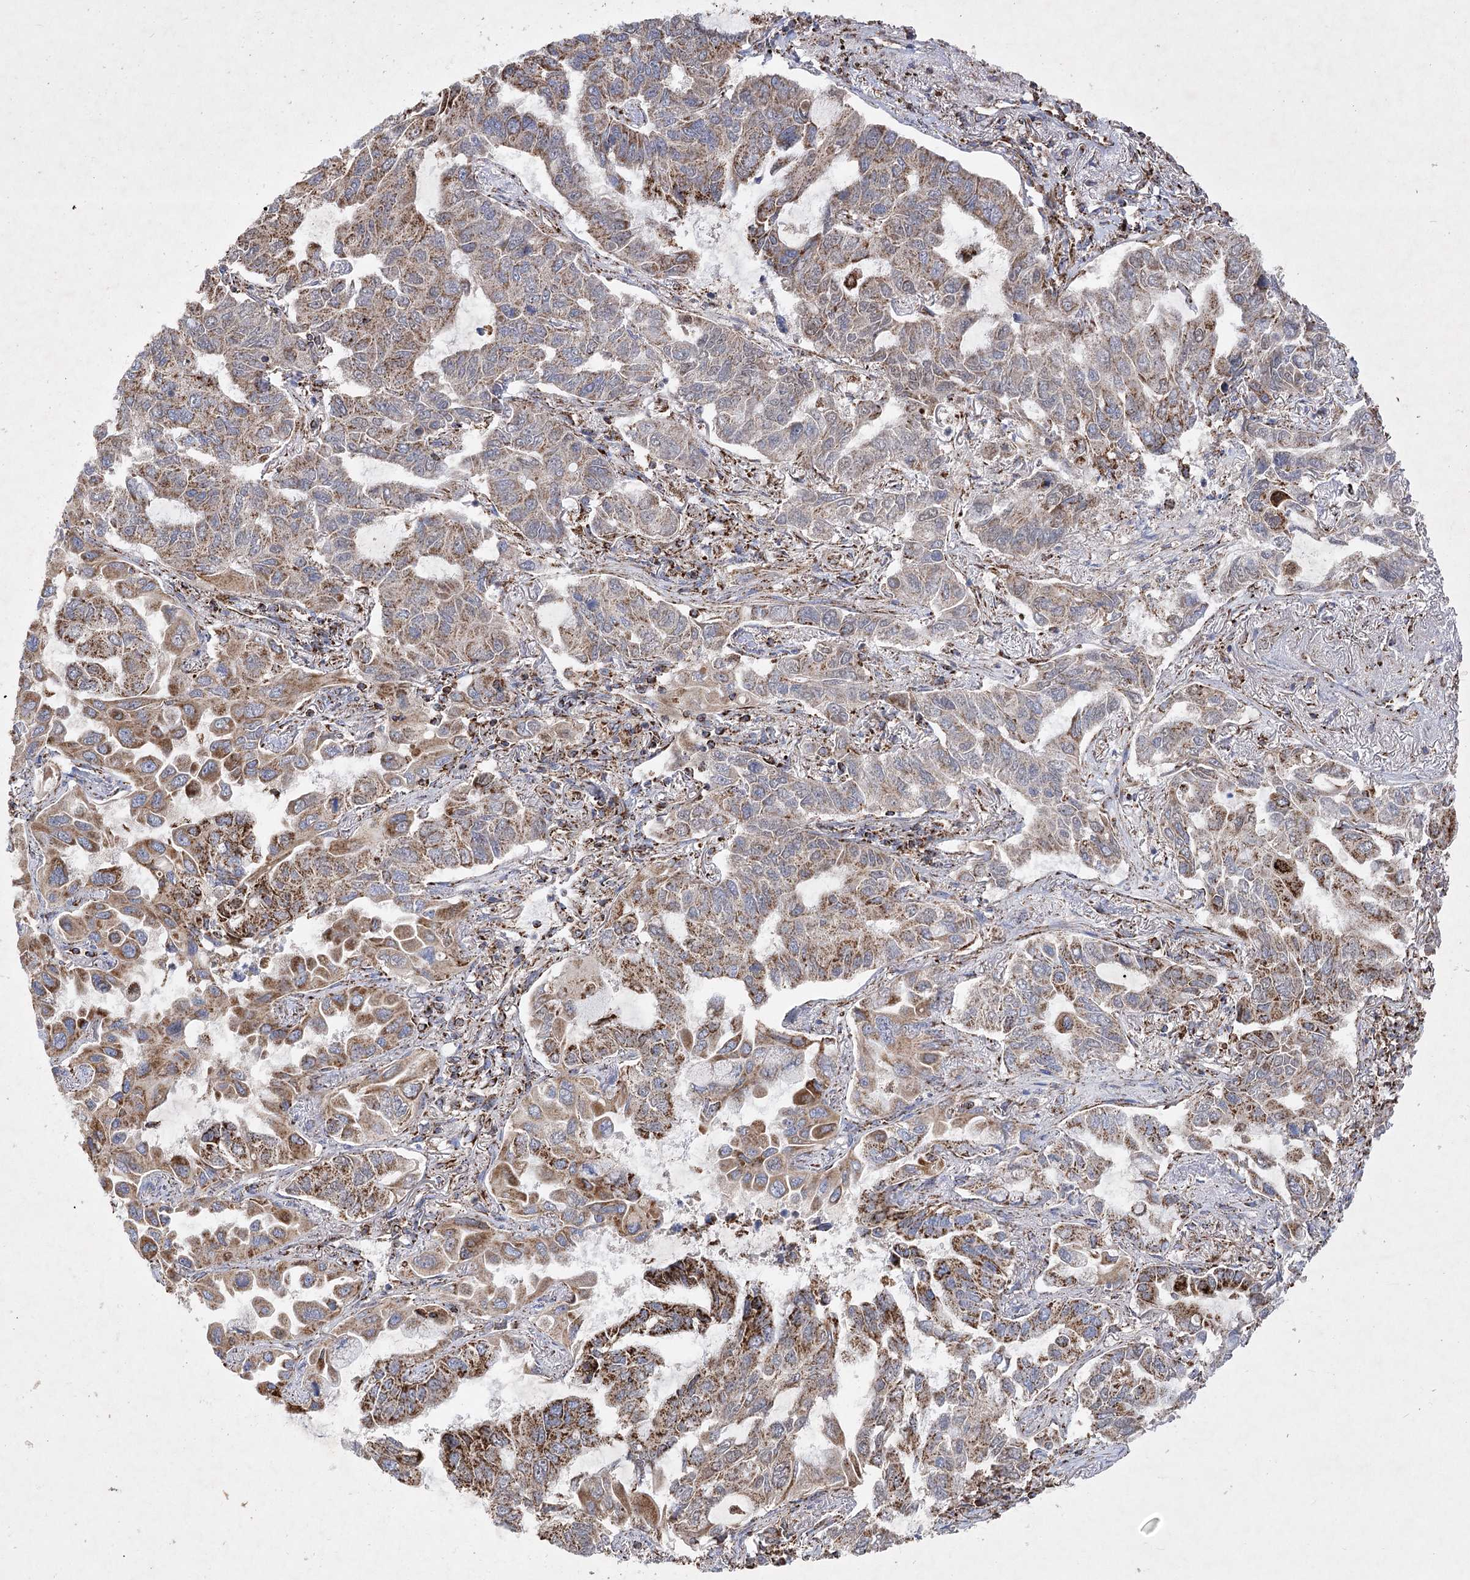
{"staining": {"intensity": "moderate", "quantity": ">75%", "location": "cytoplasmic/membranous"}, "tissue": "lung cancer", "cell_type": "Tumor cells", "image_type": "cancer", "snomed": [{"axis": "morphology", "description": "Adenocarcinoma, NOS"}, {"axis": "topography", "description": "Lung"}], "caption": "Lung cancer (adenocarcinoma) stained with a protein marker demonstrates moderate staining in tumor cells.", "gene": "ASNSD1", "patient": {"sex": "male", "age": 64}}